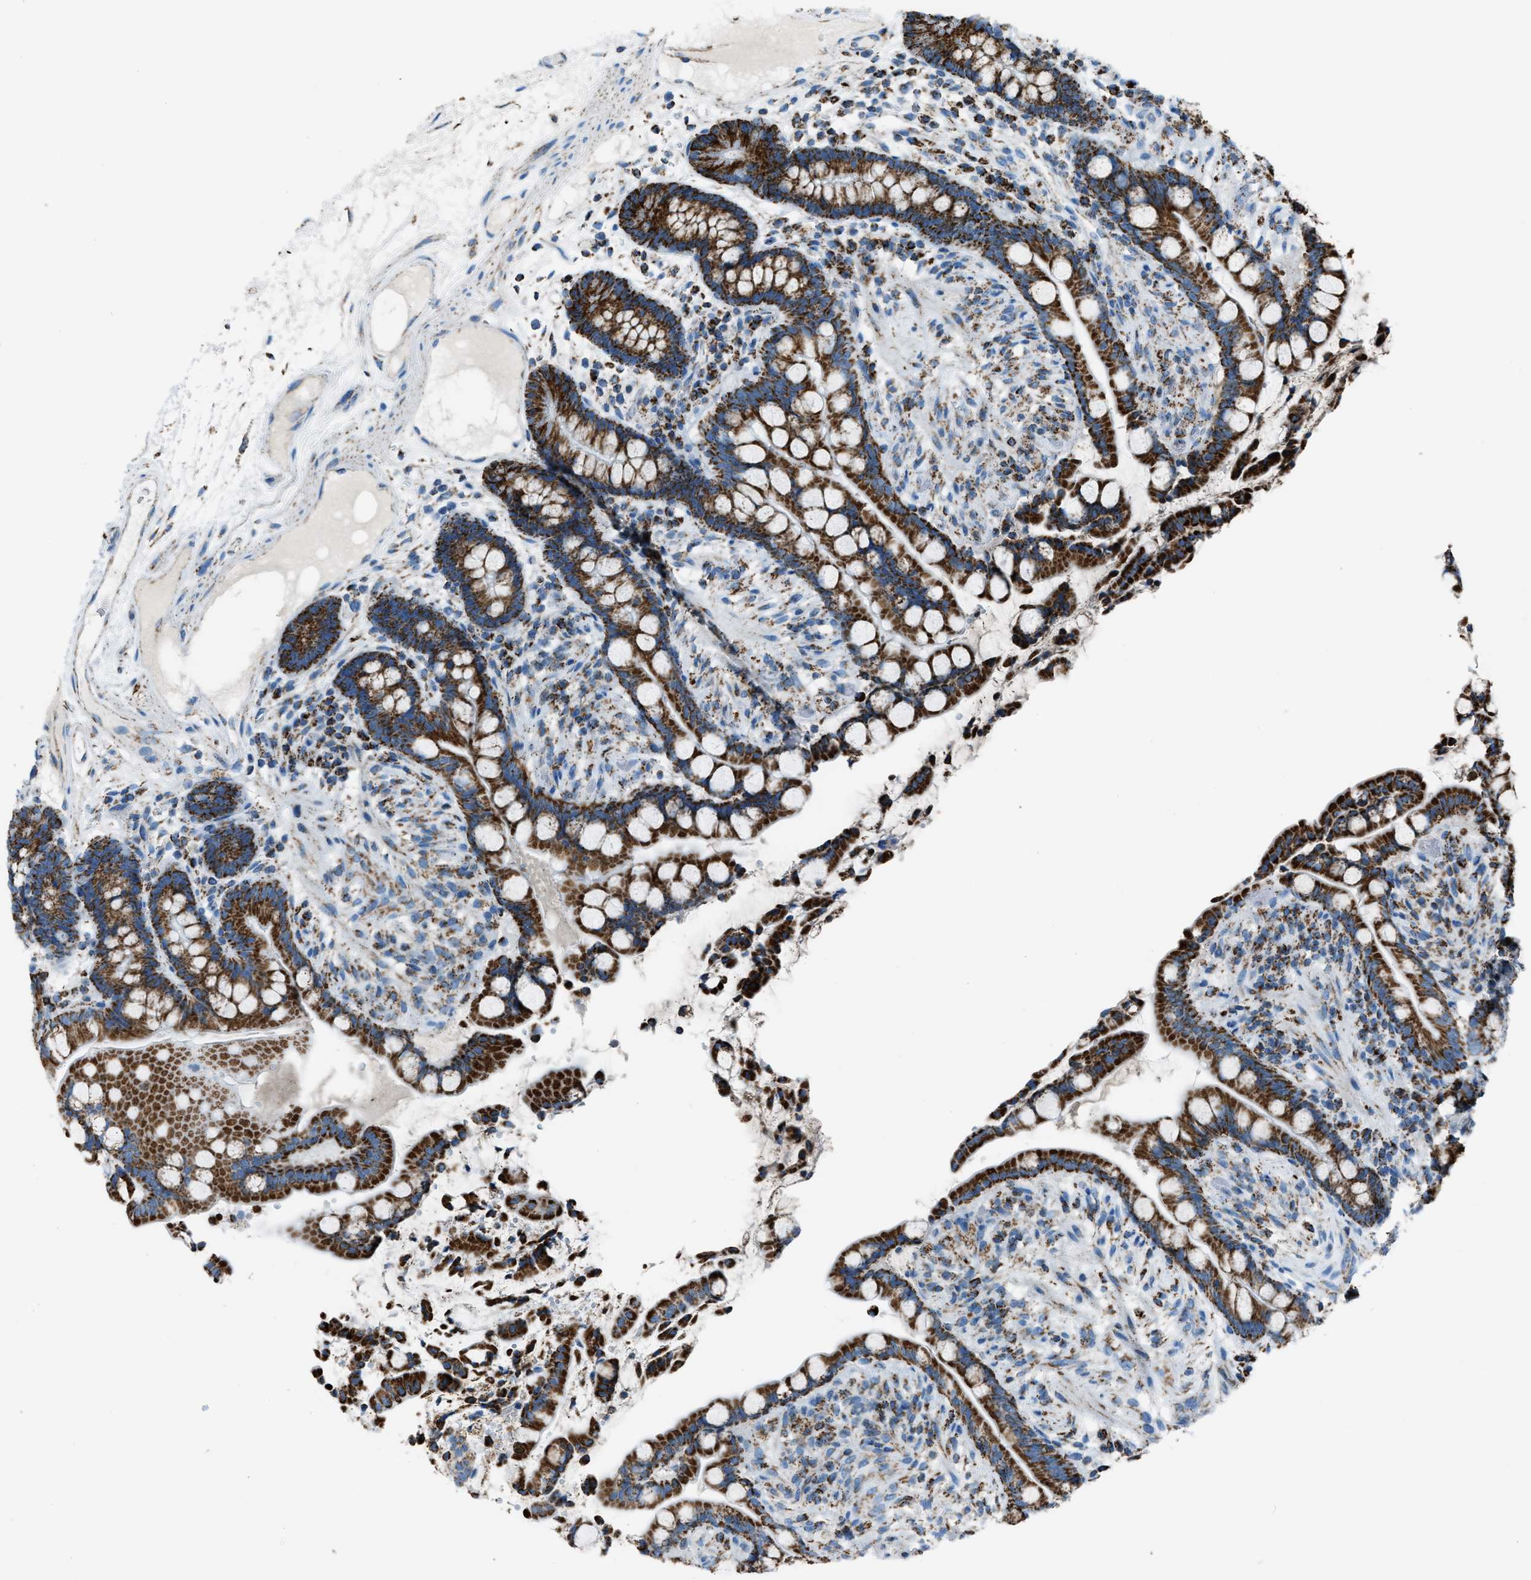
{"staining": {"intensity": "weak", "quantity": ">75%", "location": "cytoplasmic/membranous"}, "tissue": "colon", "cell_type": "Endothelial cells", "image_type": "normal", "snomed": [{"axis": "morphology", "description": "Normal tissue, NOS"}, {"axis": "topography", "description": "Colon"}], "caption": "The micrograph reveals staining of unremarkable colon, revealing weak cytoplasmic/membranous protein positivity (brown color) within endothelial cells.", "gene": "MDH2", "patient": {"sex": "male", "age": 73}}